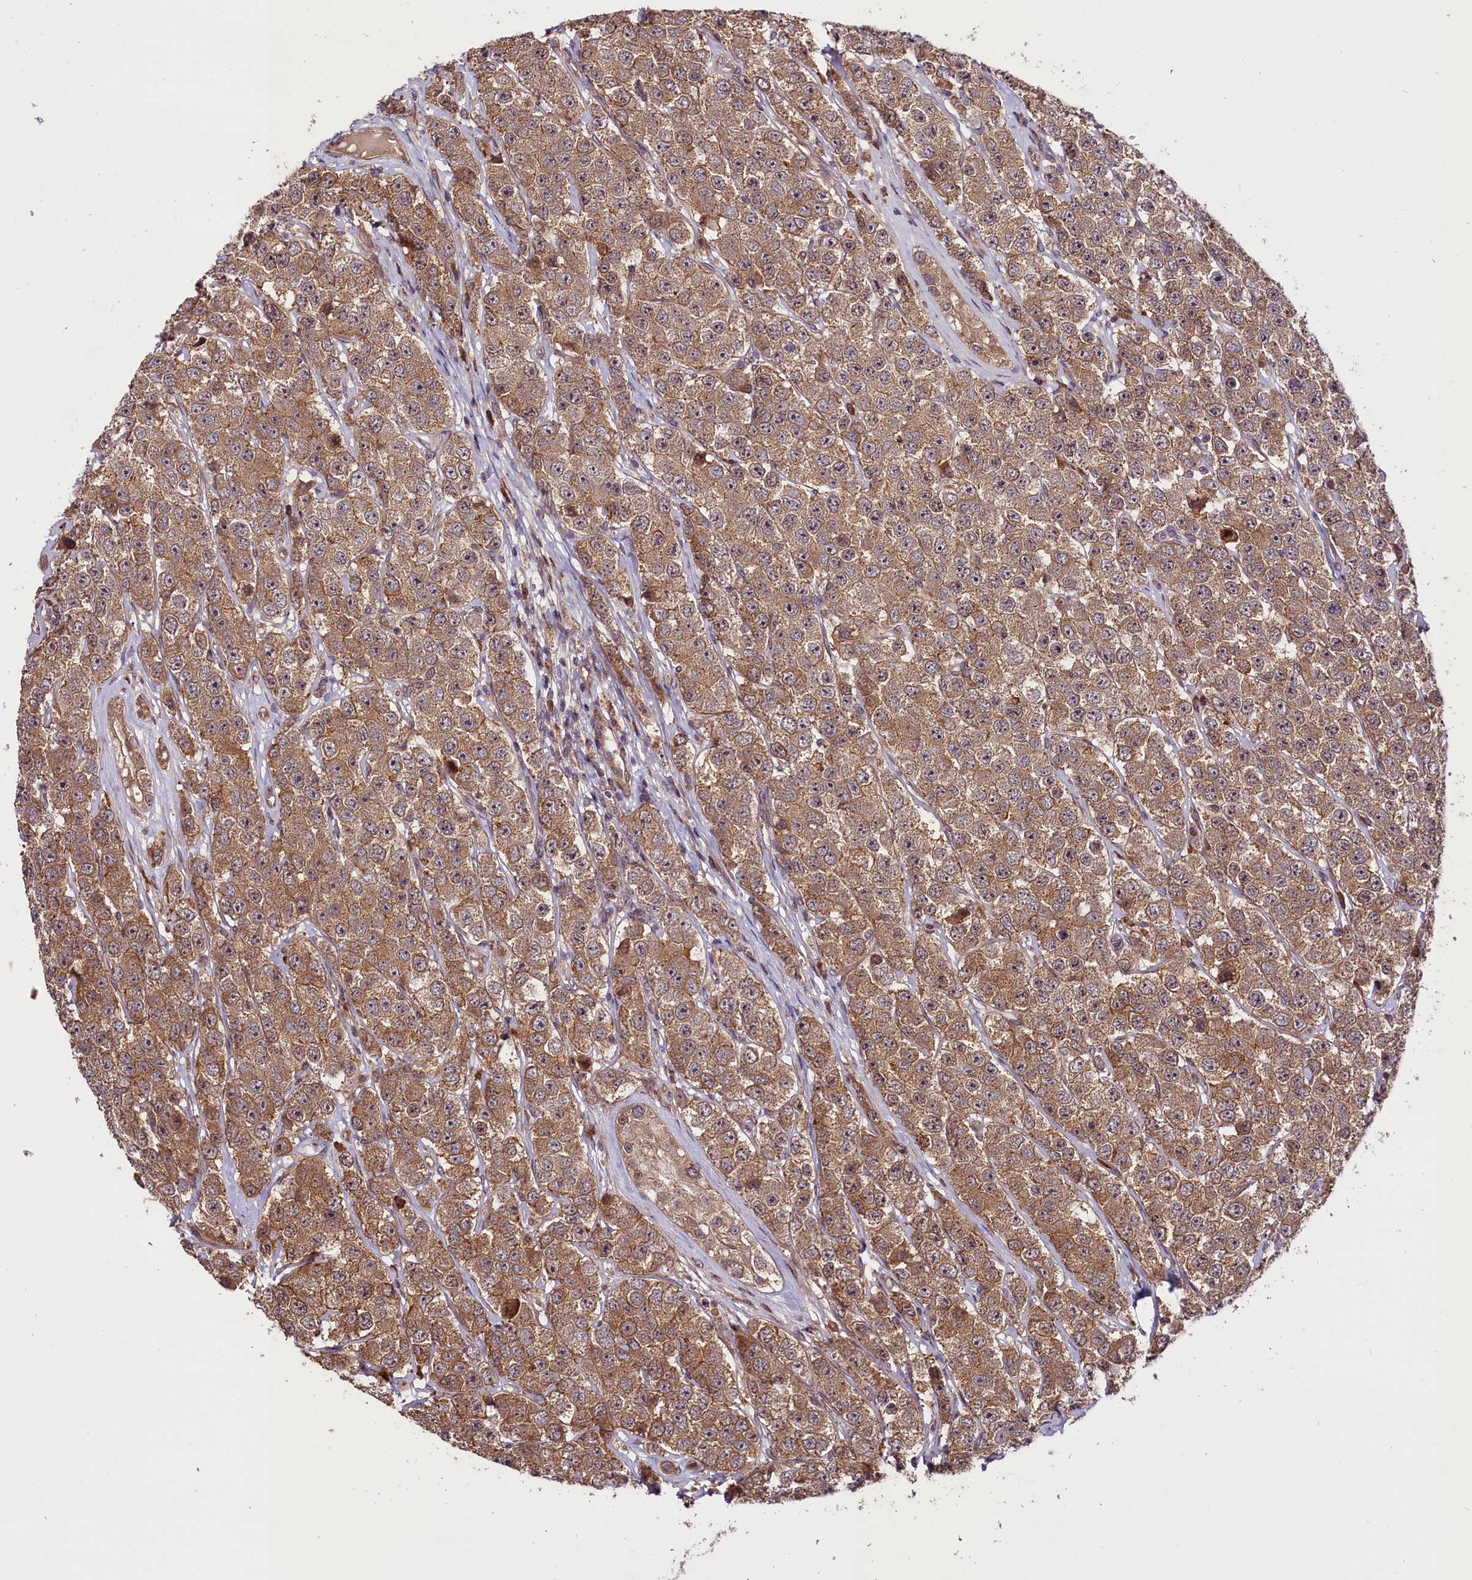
{"staining": {"intensity": "moderate", "quantity": ">75%", "location": "cytoplasmic/membranous"}, "tissue": "testis cancer", "cell_type": "Tumor cells", "image_type": "cancer", "snomed": [{"axis": "morphology", "description": "Seminoma, NOS"}, {"axis": "topography", "description": "Testis"}], "caption": "Testis cancer (seminoma) stained with immunohistochemistry (IHC) displays moderate cytoplasmic/membranous positivity in about >75% of tumor cells.", "gene": "HDAC5", "patient": {"sex": "male", "age": 28}}